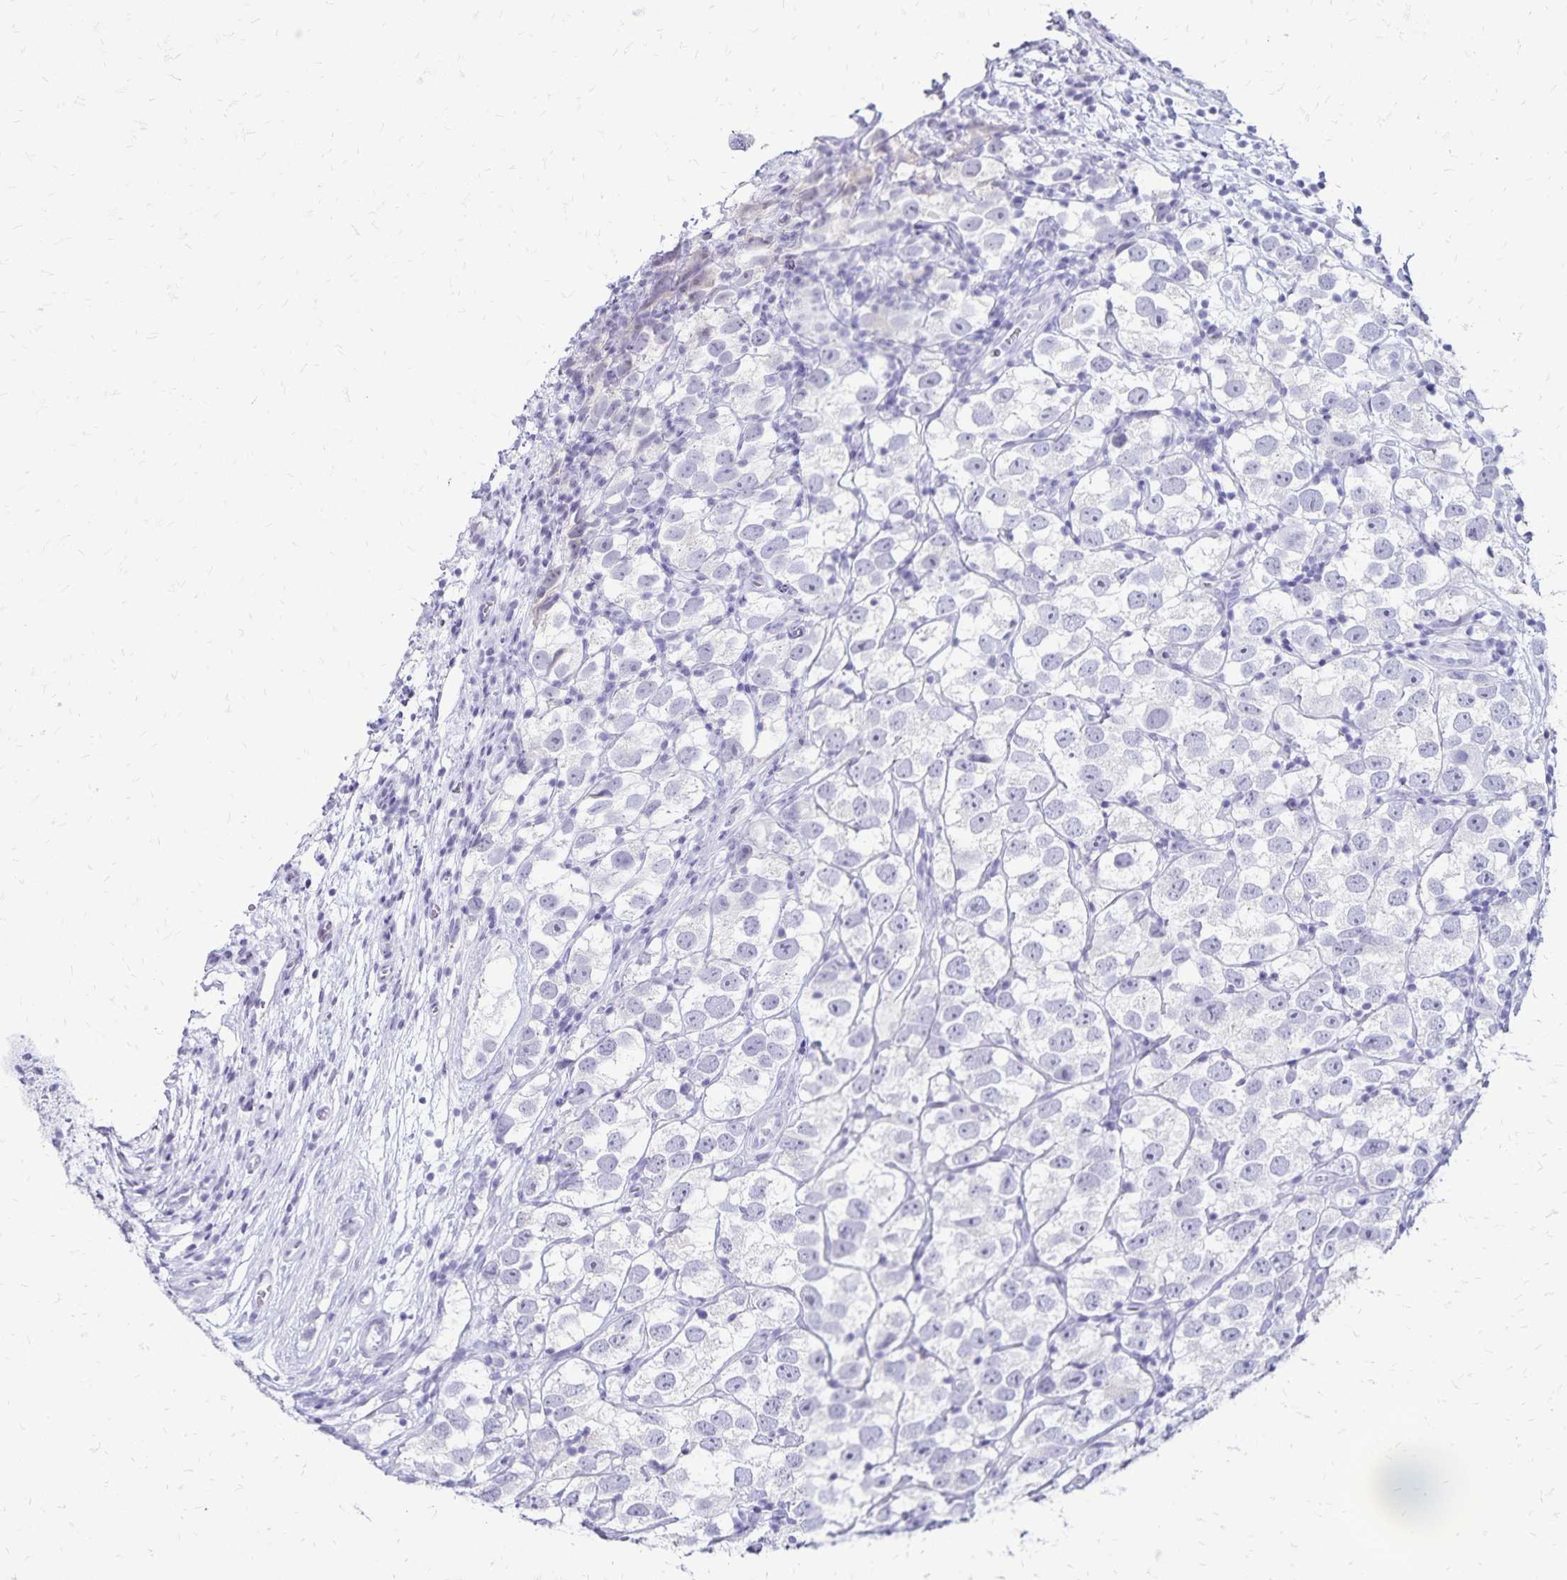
{"staining": {"intensity": "negative", "quantity": "none", "location": "none"}, "tissue": "testis cancer", "cell_type": "Tumor cells", "image_type": "cancer", "snomed": [{"axis": "morphology", "description": "Seminoma, NOS"}, {"axis": "topography", "description": "Testis"}], "caption": "Protein analysis of testis cancer demonstrates no significant positivity in tumor cells. (IHC, brightfield microscopy, high magnification).", "gene": "LIN28B", "patient": {"sex": "male", "age": 26}}